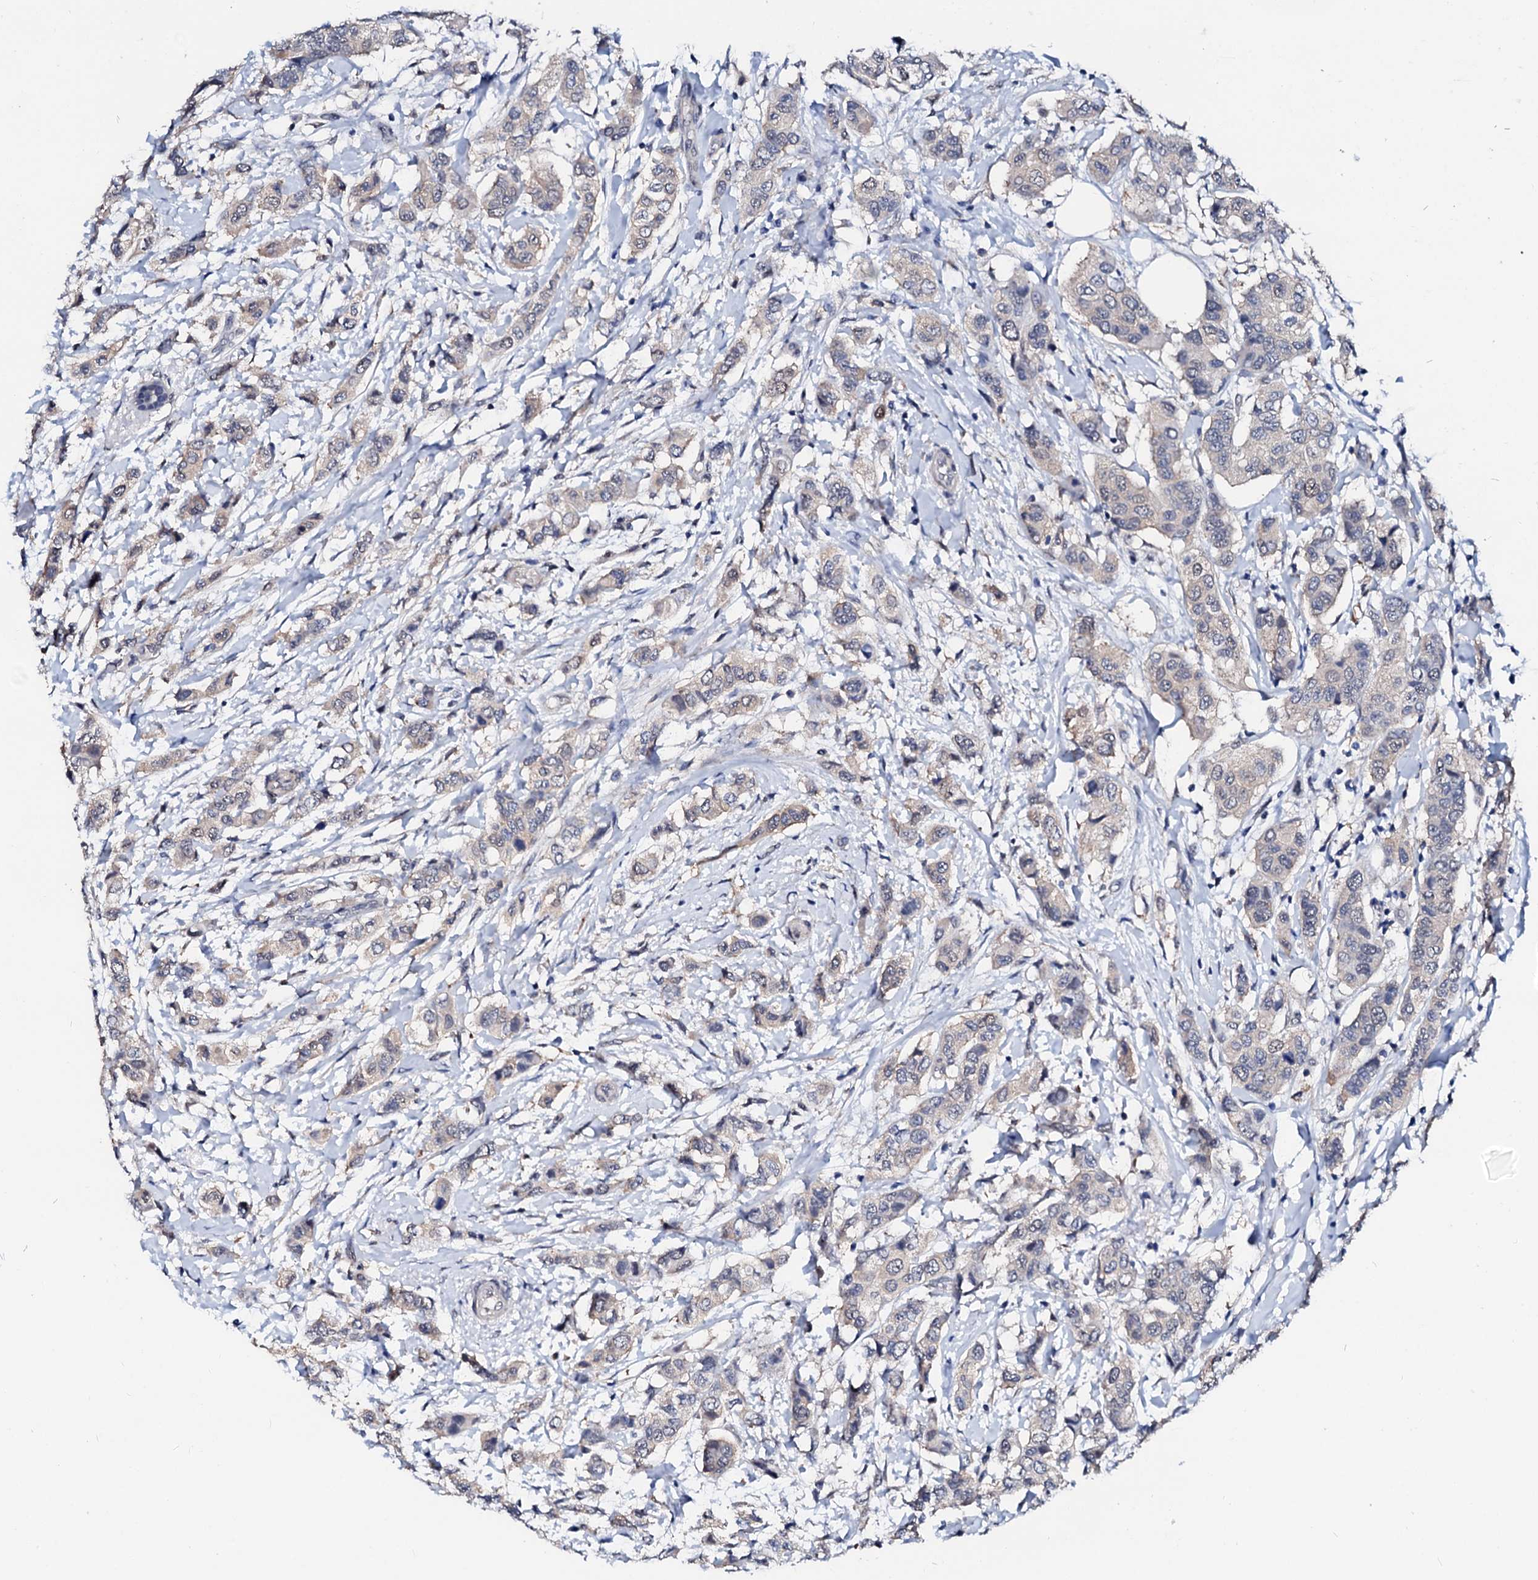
{"staining": {"intensity": "negative", "quantity": "none", "location": "none"}, "tissue": "breast cancer", "cell_type": "Tumor cells", "image_type": "cancer", "snomed": [{"axis": "morphology", "description": "Lobular carcinoma"}, {"axis": "topography", "description": "Breast"}], "caption": "Tumor cells show no significant positivity in breast lobular carcinoma.", "gene": "CSN2", "patient": {"sex": "female", "age": 51}}